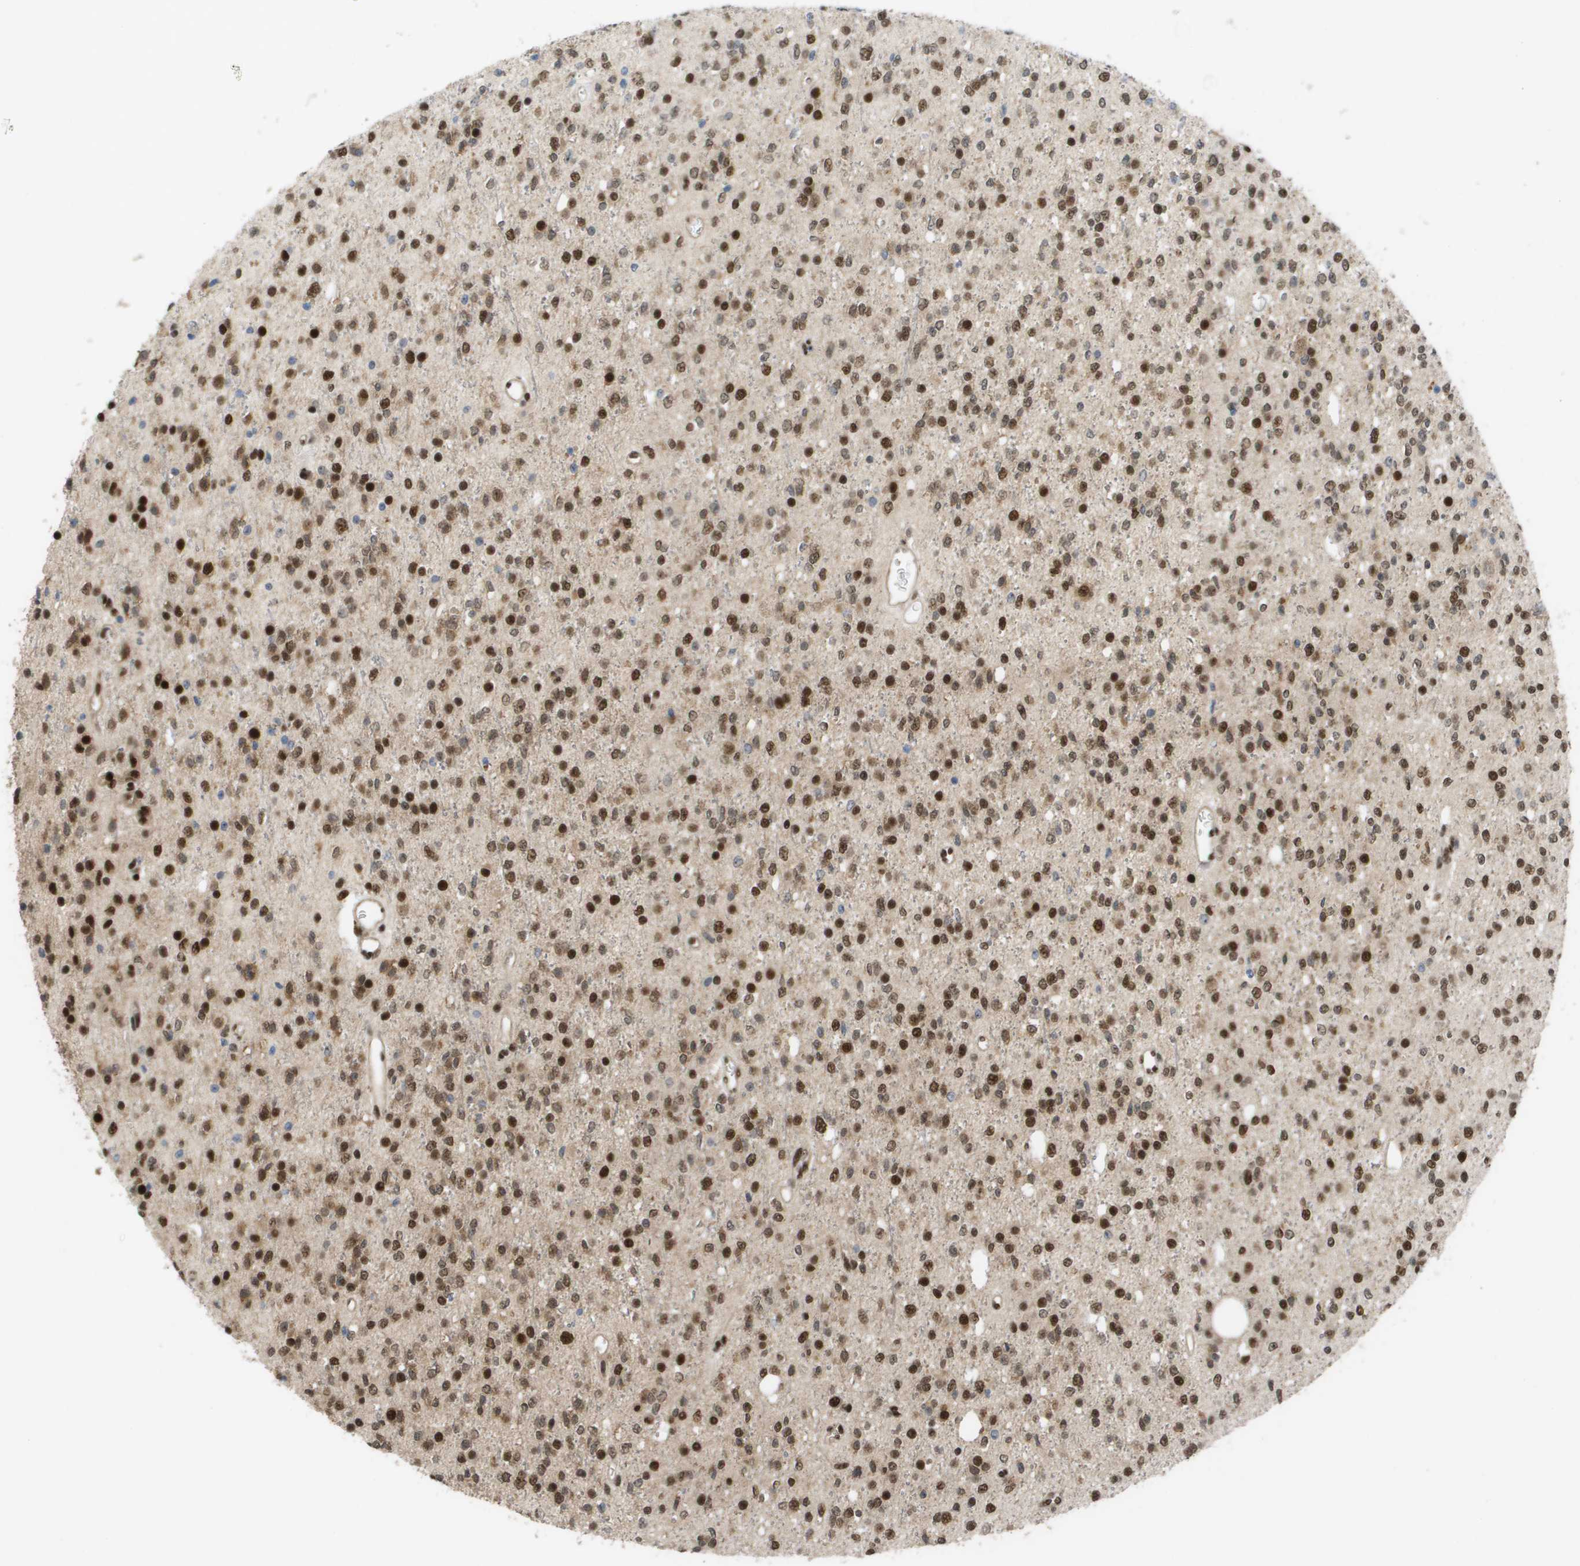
{"staining": {"intensity": "strong", "quantity": ">75%", "location": "nuclear"}, "tissue": "glioma", "cell_type": "Tumor cells", "image_type": "cancer", "snomed": [{"axis": "morphology", "description": "Glioma, malignant, High grade"}, {"axis": "topography", "description": "Brain"}], "caption": "Strong nuclear positivity for a protein is present in about >75% of tumor cells of malignant glioma (high-grade) using immunohistochemistry.", "gene": "CDT1", "patient": {"sex": "male", "age": 34}}